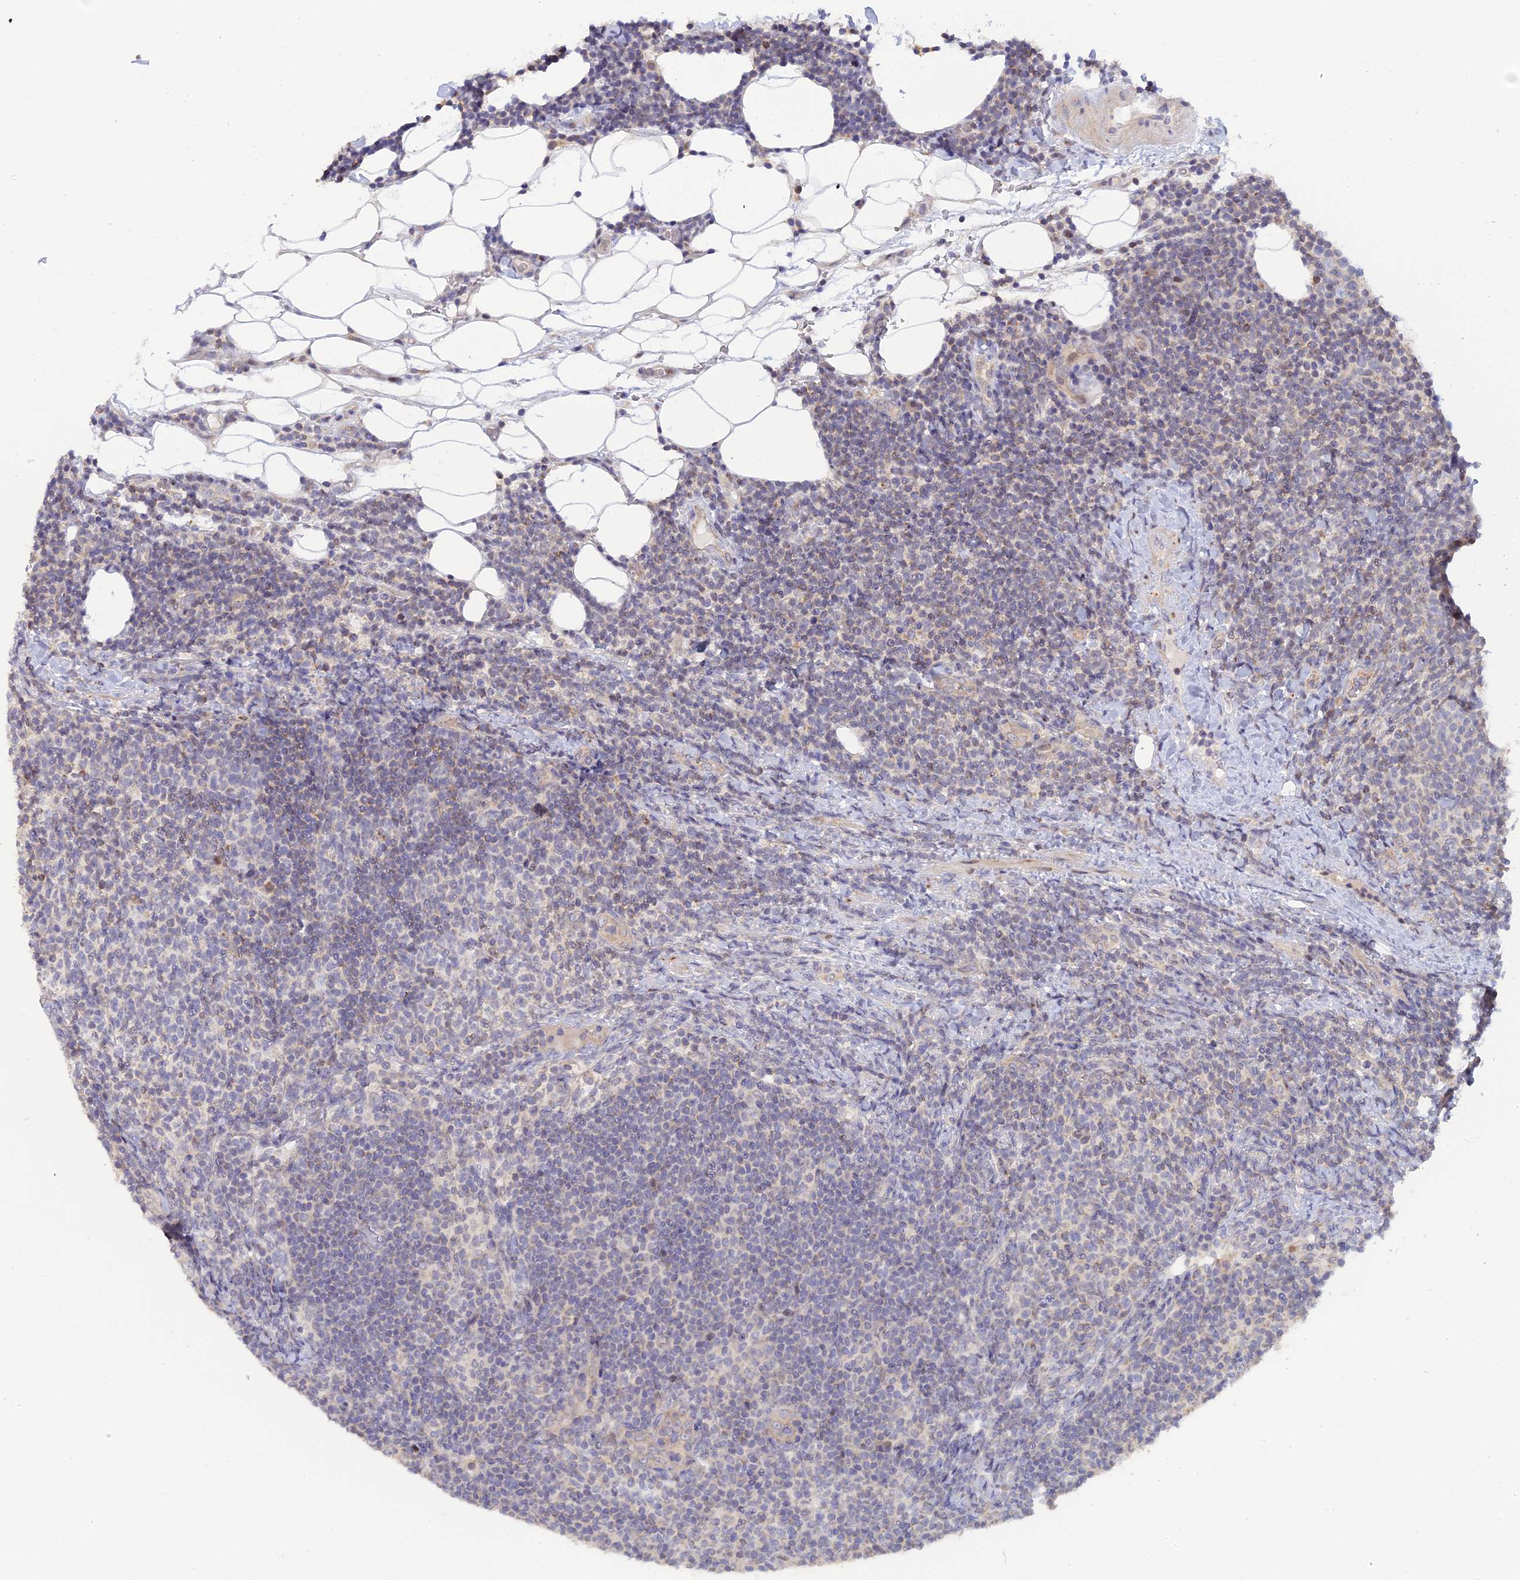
{"staining": {"intensity": "negative", "quantity": "none", "location": "none"}, "tissue": "lymphoma", "cell_type": "Tumor cells", "image_type": "cancer", "snomed": [{"axis": "morphology", "description": "Malignant lymphoma, non-Hodgkin's type, Low grade"}, {"axis": "topography", "description": "Lymph node"}], "caption": "Lymphoma was stained to show a protein in brown. There is no significant staining in tumor cells.", "gene": "GSKIP", "patient": {"sex": "male", "age": 66}}